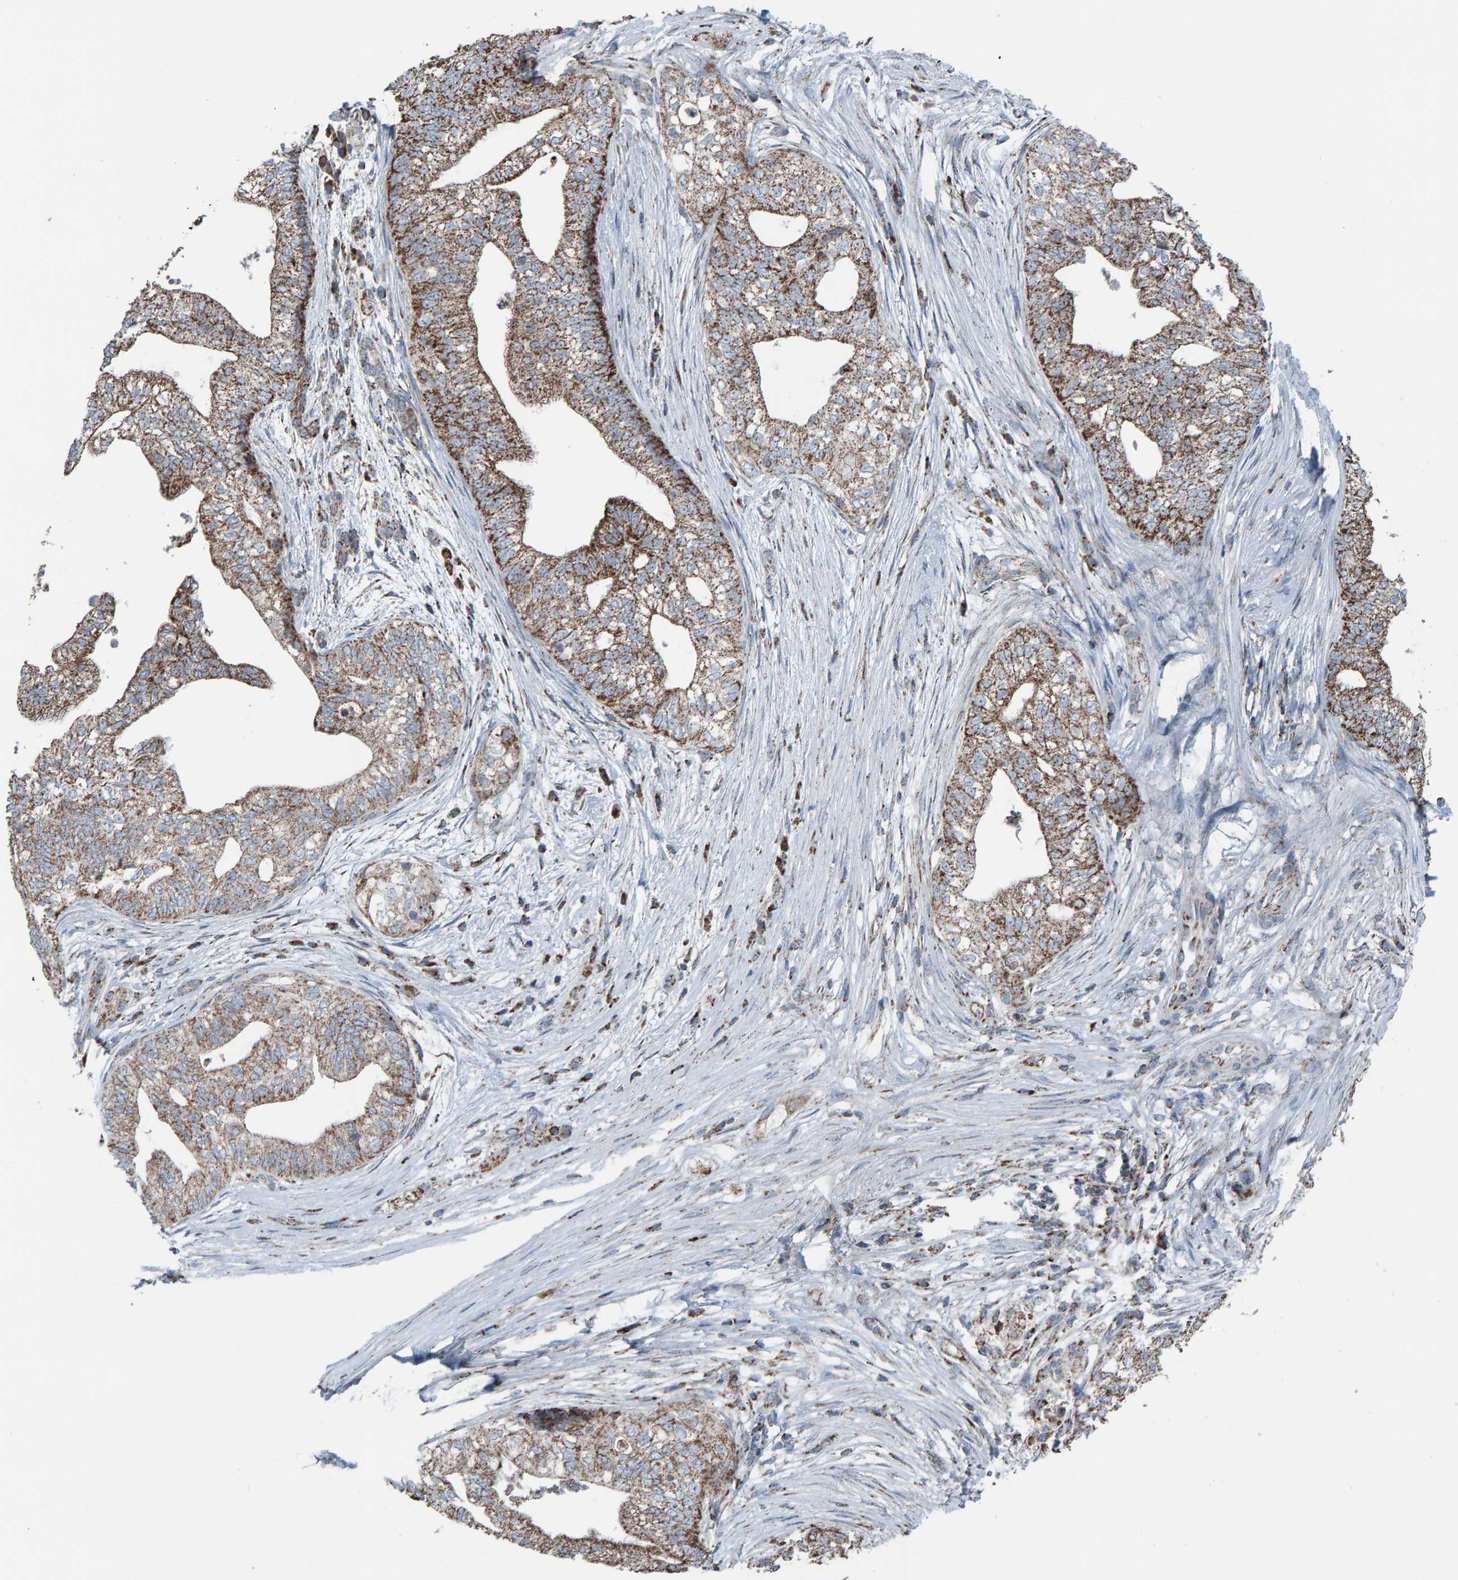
{"staining": {"intensity": "moderate", "quantity": ">75%", "location": "cytoplasmic/membranous"}, "tissue": "pancreatic cancer", "cell_type": "Tumor cells", "image_type": "cancer", "snomed": [{"axis": "morphology", "description": "Adenocarcinoma, NOS"}, {"axis": "topography", "description": "Pancreas"}], "caption": "A medium amount of moderate cytoplasmic/membranous positivity is seen in about >75% of tumor cells in pancreatic adenocarcinoma tissue.", "gene": "ZNF48", "patient": {"sex": "male", "age": 72}}